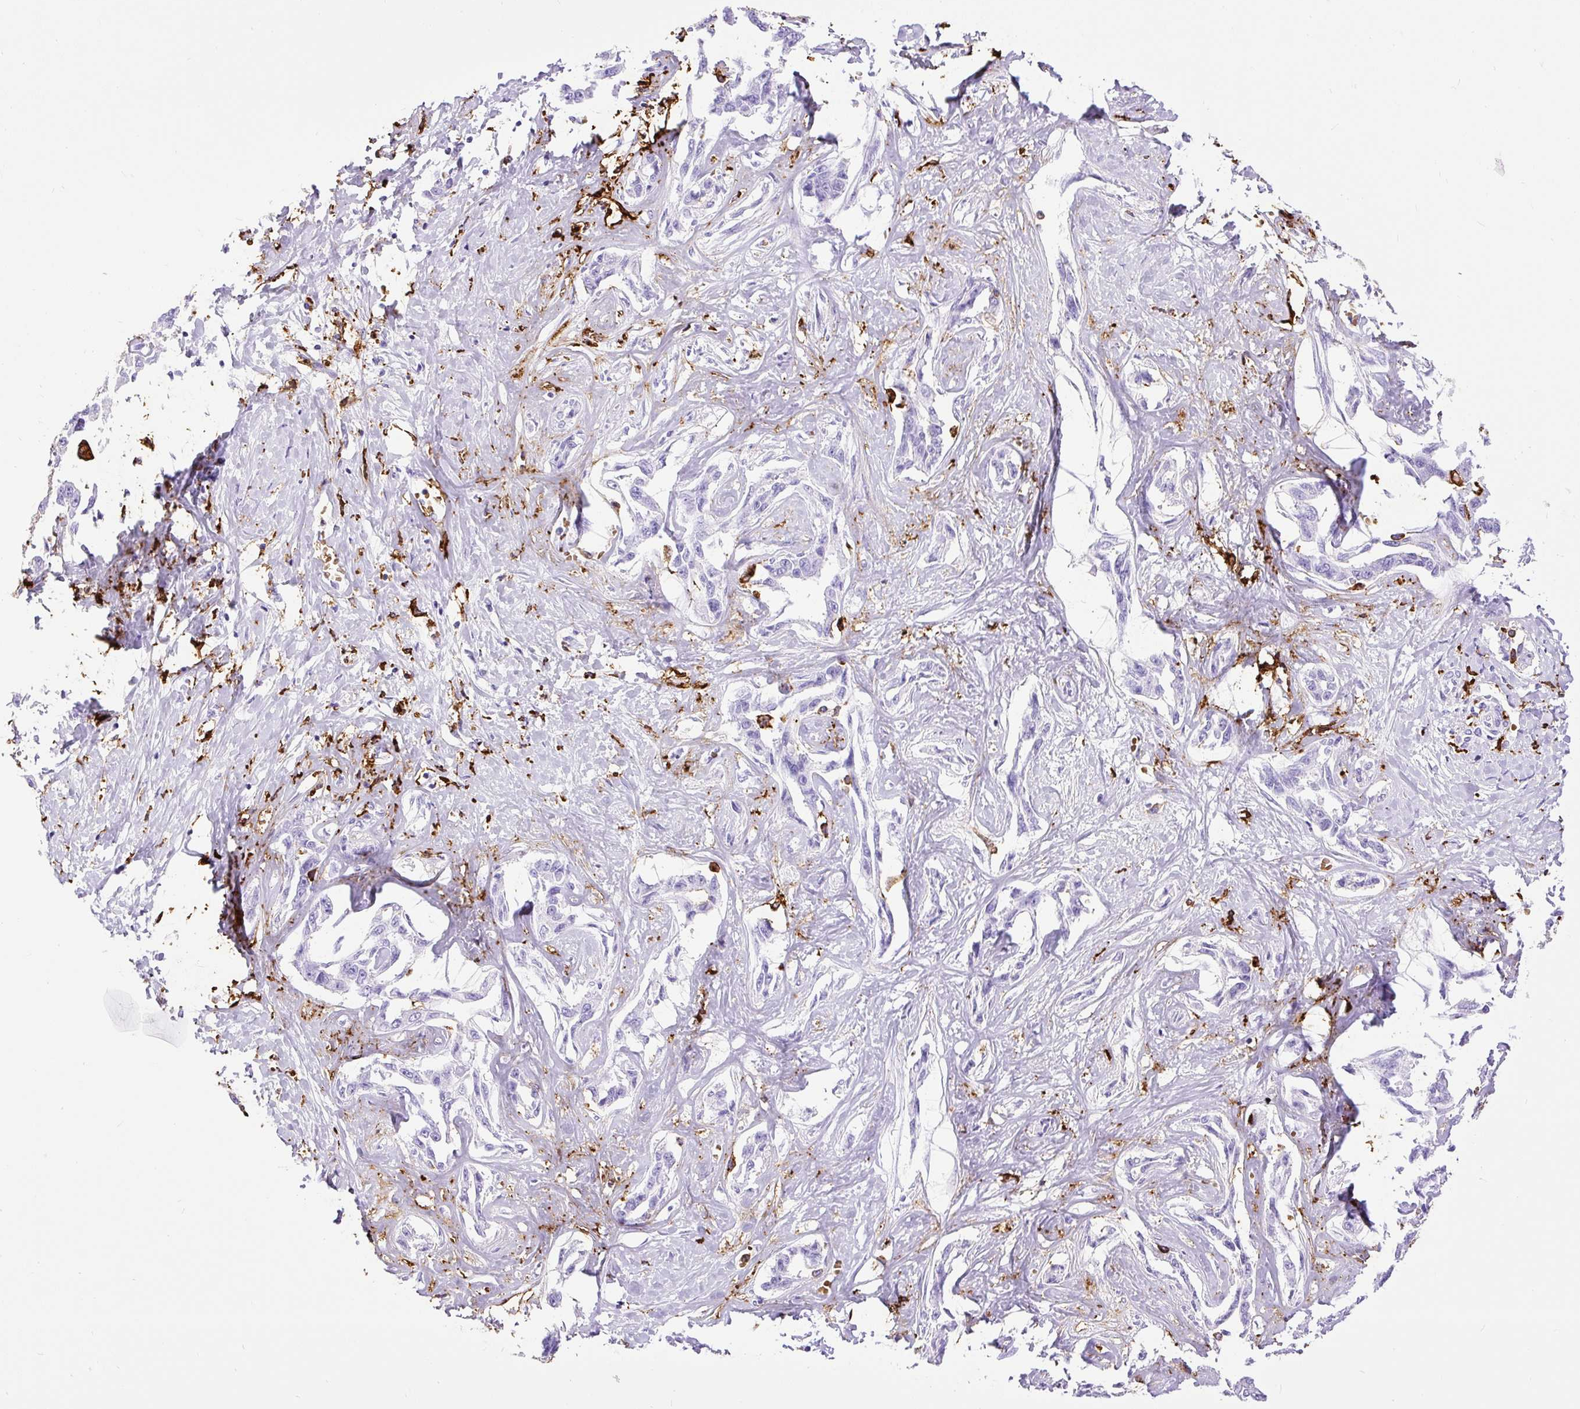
{"staining": {"intensity": "negative", "quantity": "none", "location": "none"}, "tissue": "liver cancer", "cell_type": "Tumor cells", "image_type": "cancer", "snomed": [{"axis": "morphology", "description": "Cholangiocarcinoma"}, {"axis": "topography", "description": "Liver"}], "caption": "The photomicrograph exhibits no significant staining in tumor cells of liver cholangiocarcinoma.", "gene": "HLA-DRA", "patient": {"sex": "male", "age": 59}}